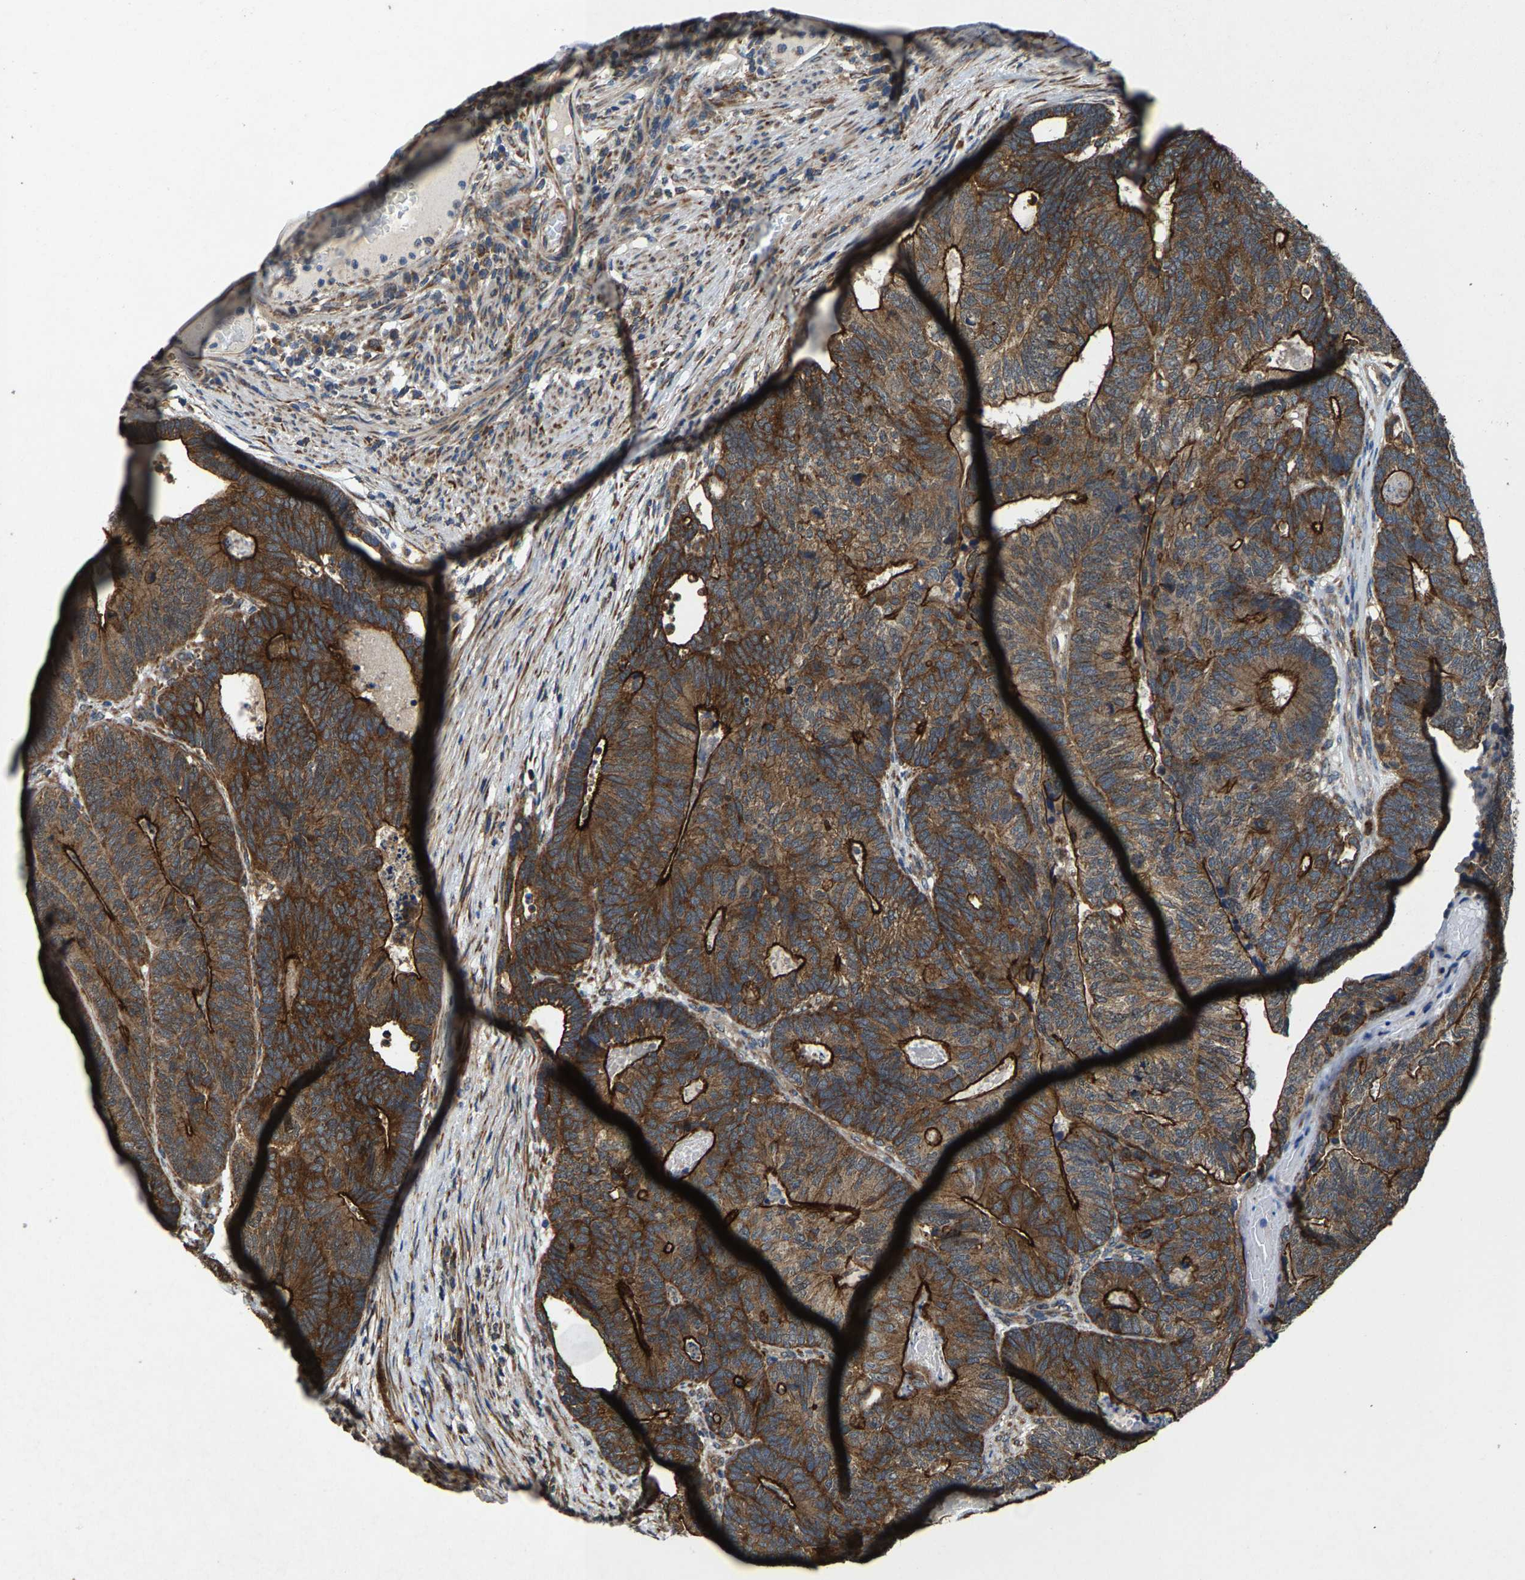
{"staining": {"intensity": "strong", "quantity": ">75%", "location": "cytoplasmic/membranous"}, "tissue": "colorectal cancer", "cell_type": "Tumor cells", "image_type": "cancer", "snomed": [{"axis": "morphology", "description": "Adenocarcinoma, NOS"}, {"axis": "topography", "description": "Colon"}], "caption": "Immunohistochemistry (IHC) (DAB (3,3'-diaminobenzidine)) staining of adenocarcinoma (colorectal) demonstrates strong cytoplasmic/membranous protein staining in approximately >75% of tumor cells.", "gene": "PDP1", "patient": {"sex": "female", "age": 67}}